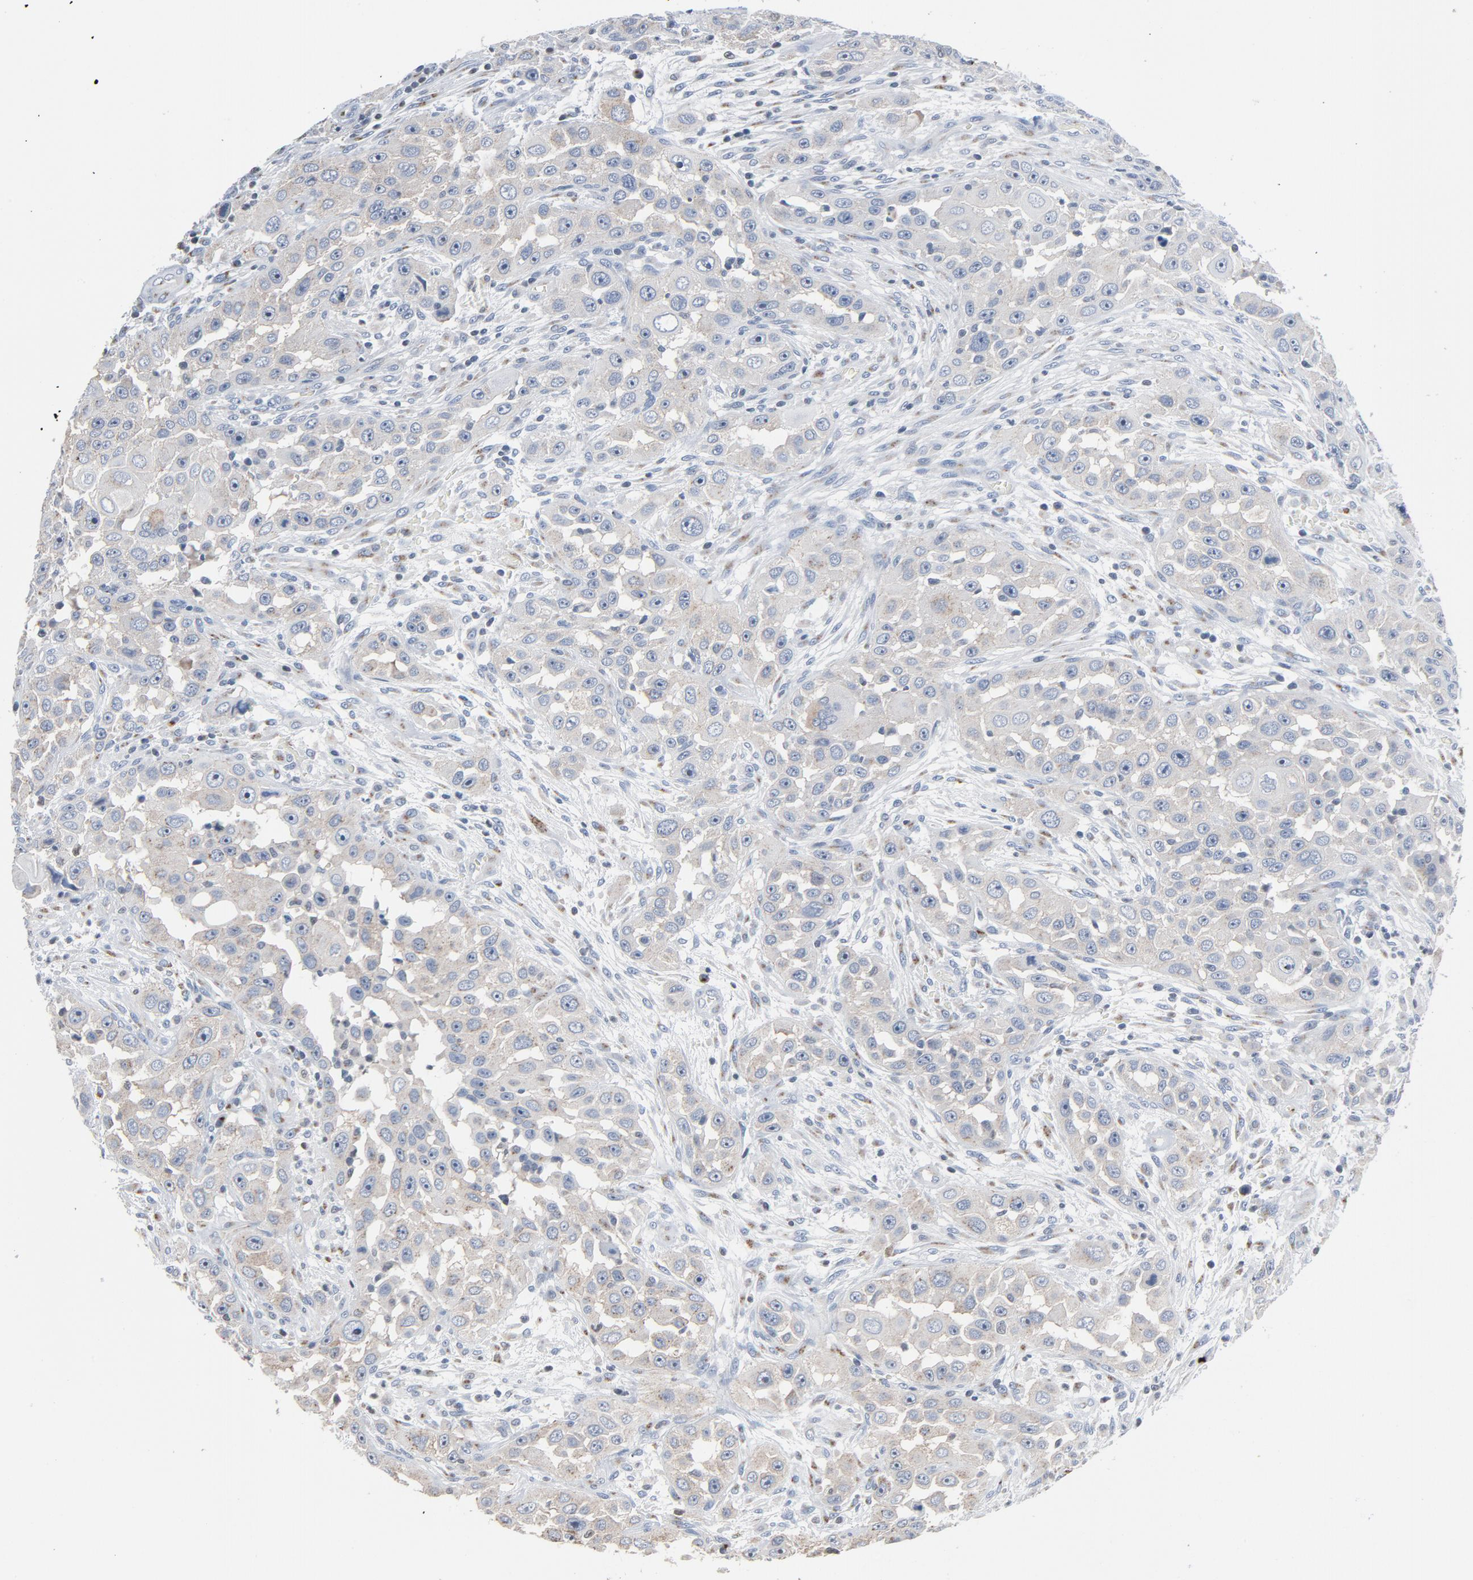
{"staining": {"intensity": "weak", "quantity": ">75%", "location": "cytoplasmic/membranous"}, "tissue": "head and neck cancer", "cell_type": "Tumor cells", "image_type": "cancer", "snomed": [{"axis": "morphology", "description": "Carcinoma, NOS"}, {"axis": "topography", "description": "Head-Neck"}], "caption": "Human head and neck carcinoma stained with a protein marker demonstrates weak staining in tumor cells.", "gene": "YIPF6", "patient": {"sex": "male", "age": 87}}